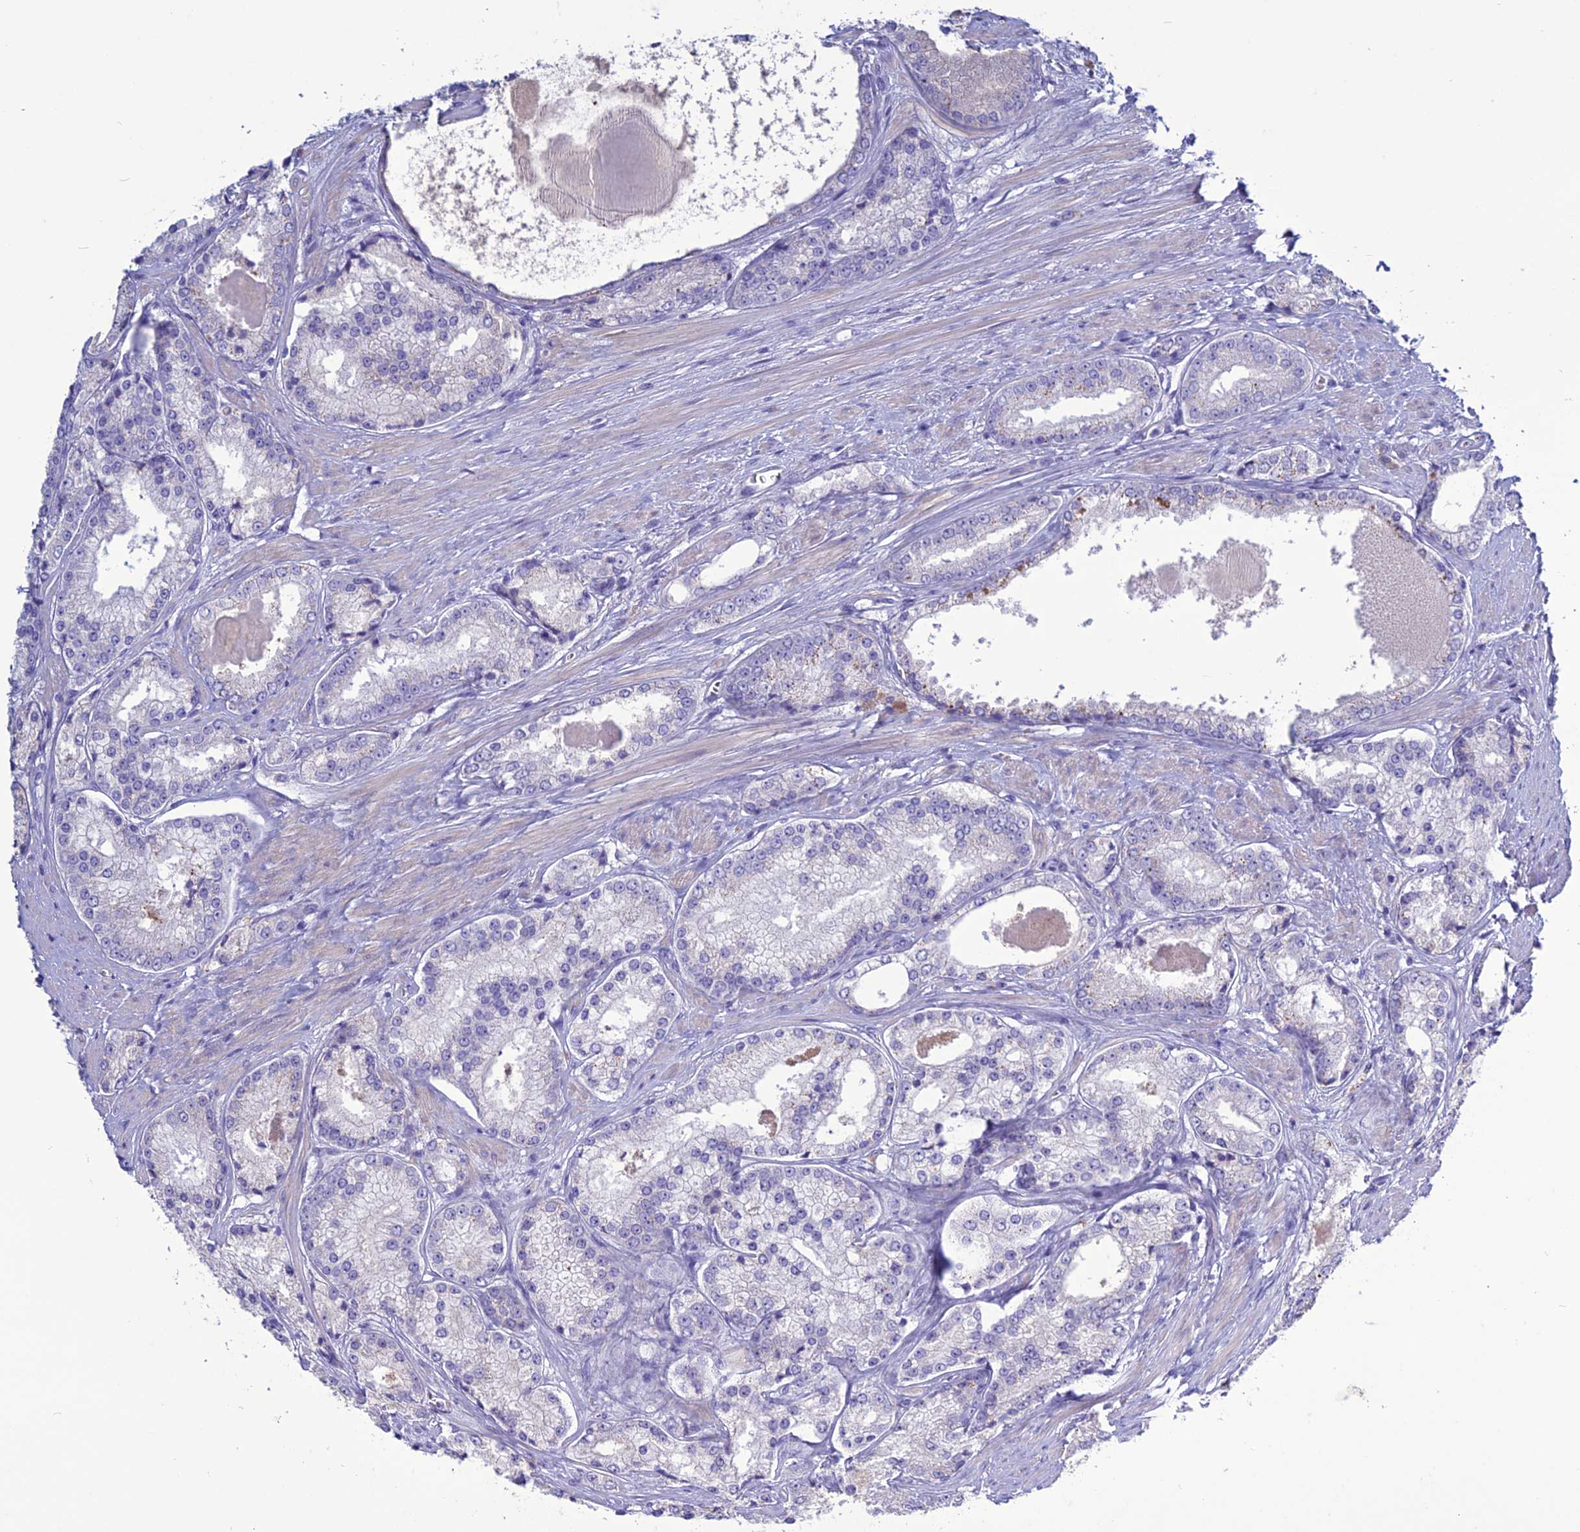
{"staining": {"intensity": "negative", "quantity": "none", "location": "none"}, "tissue": "prostate cancer", "cell_type": "Tumor cells", "image_type": "cancer", "snomed": [{"axis": "morphology", "description": "Adenocarcinoma, Low grade"}, {"axis": "topography", "description": "Prostate"}], "caption": "DAB immunohistochemical staining of human prostate cancer reveals no significant staining in tumor cells.", "gene": "CLEC2L", "patient": {"sex": "male", "age": 68}}